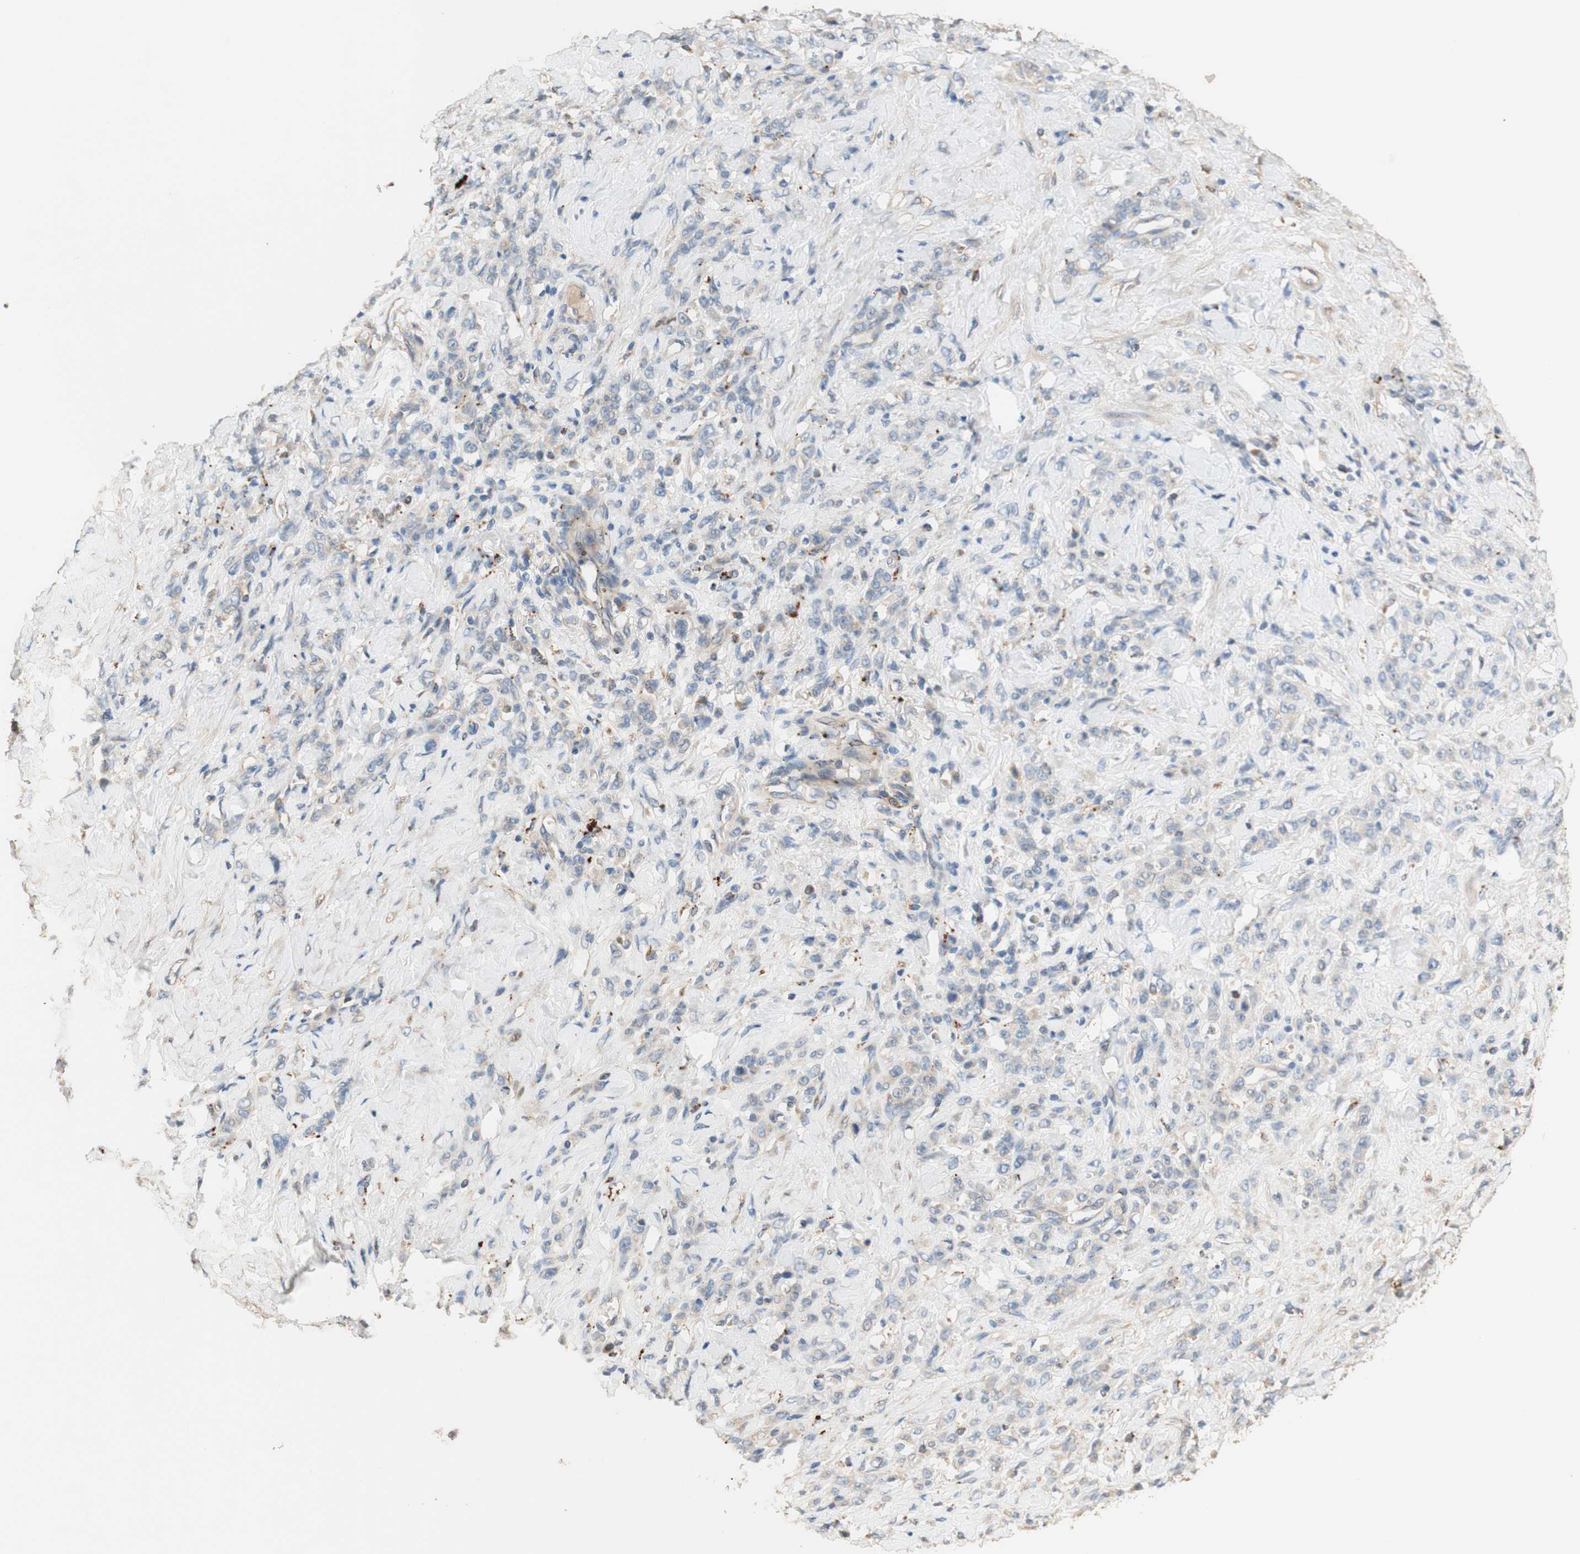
{"staining": {"intensity": "negative", "quantity": "none", "location": "none"}, "tissue": "stomach cancer", "cell_type": "Tumor cells", "image_type": "cancer", "snomed": [{"axis": "morphology", "description": "Adenocarcinoma, NOS"}, {"axis": "topography", "description": "Stomach"}], "caption": "Tumor cells are negative for protein expression in human adenocarcinoma (stomach). (Immunohistochemistry (ihc), brightfield microscopy, high magnification).", "gene": "PTPN21", "patient": {"sex": "male", "age": 82}}